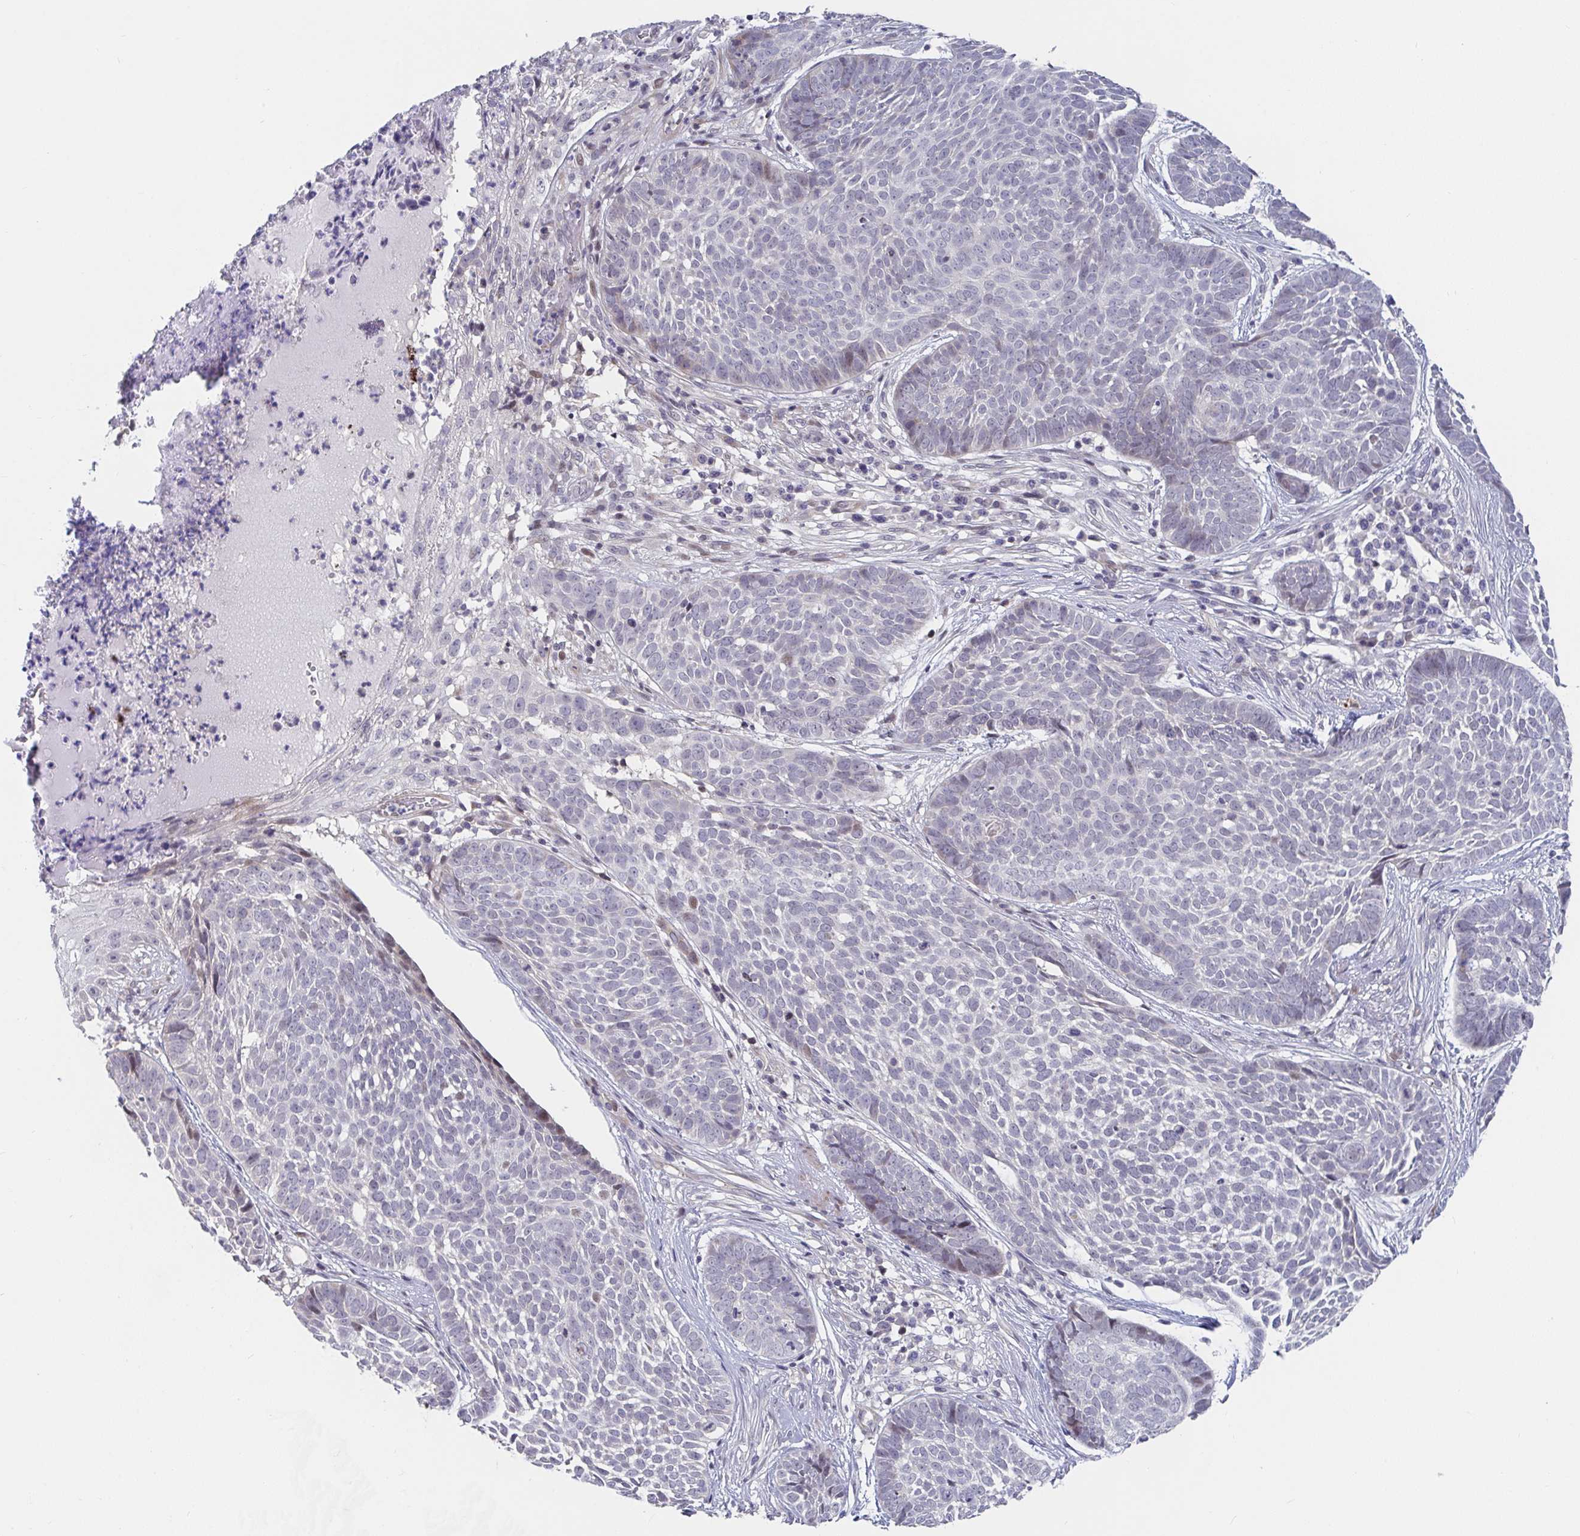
{"staining": {"intensity": "negative", "quantity": "none", "location": "none"}, "tissue": "skin cancer", "cell_type": "Tumor cells", "image_type": "cancer", "snomed": [{"axis": "morphology", "description": "Basal cell carcinoma"}, {"axis": "topography", "description": "Skin"}], "caption": "A photomicrograph of human skin cancer is negative for staining in tumor cells.", "gene": "FAM156B", "patient": {"sex": "female", "age": 89}}